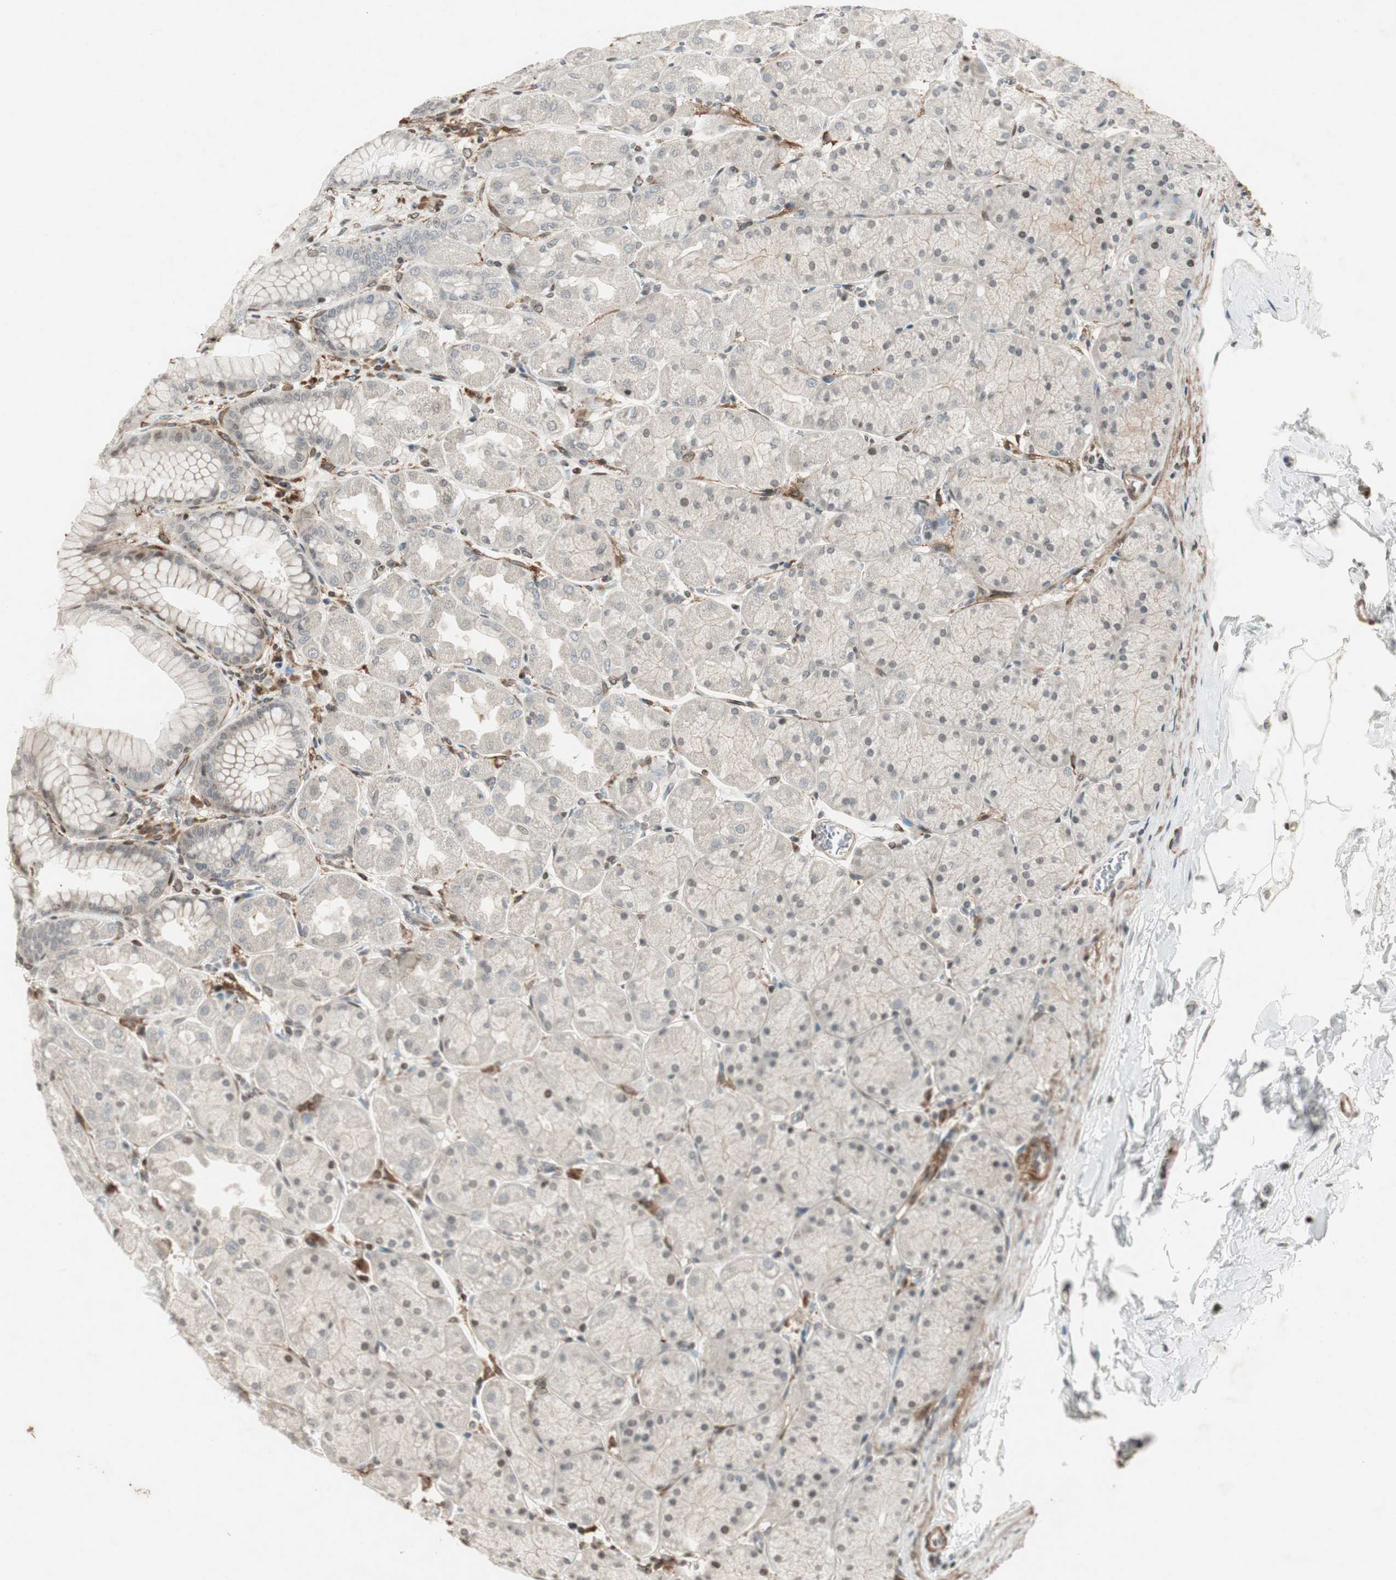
{"staining": {"intensity": "weak", "quantity": ">75%", "location": "cytoplasmic/membranous,nuclear"}, "tissue": "stomach", "cell_type": "Glandular cells", "image_type": "normal", "snomed": [{"axis": "morphology", "description": "Normal tissue, NOS"}, {"axis": "topography", "description": "Stomach, upper"}], "caption": "Brown immunohistochemical staining in normal stomach exhibits weak cytoplasmic/membranous,nuclear expression in about >75% of glandular cells.", "gene": "PRKG1", "patient": {"sex": "female", "age": 56}}